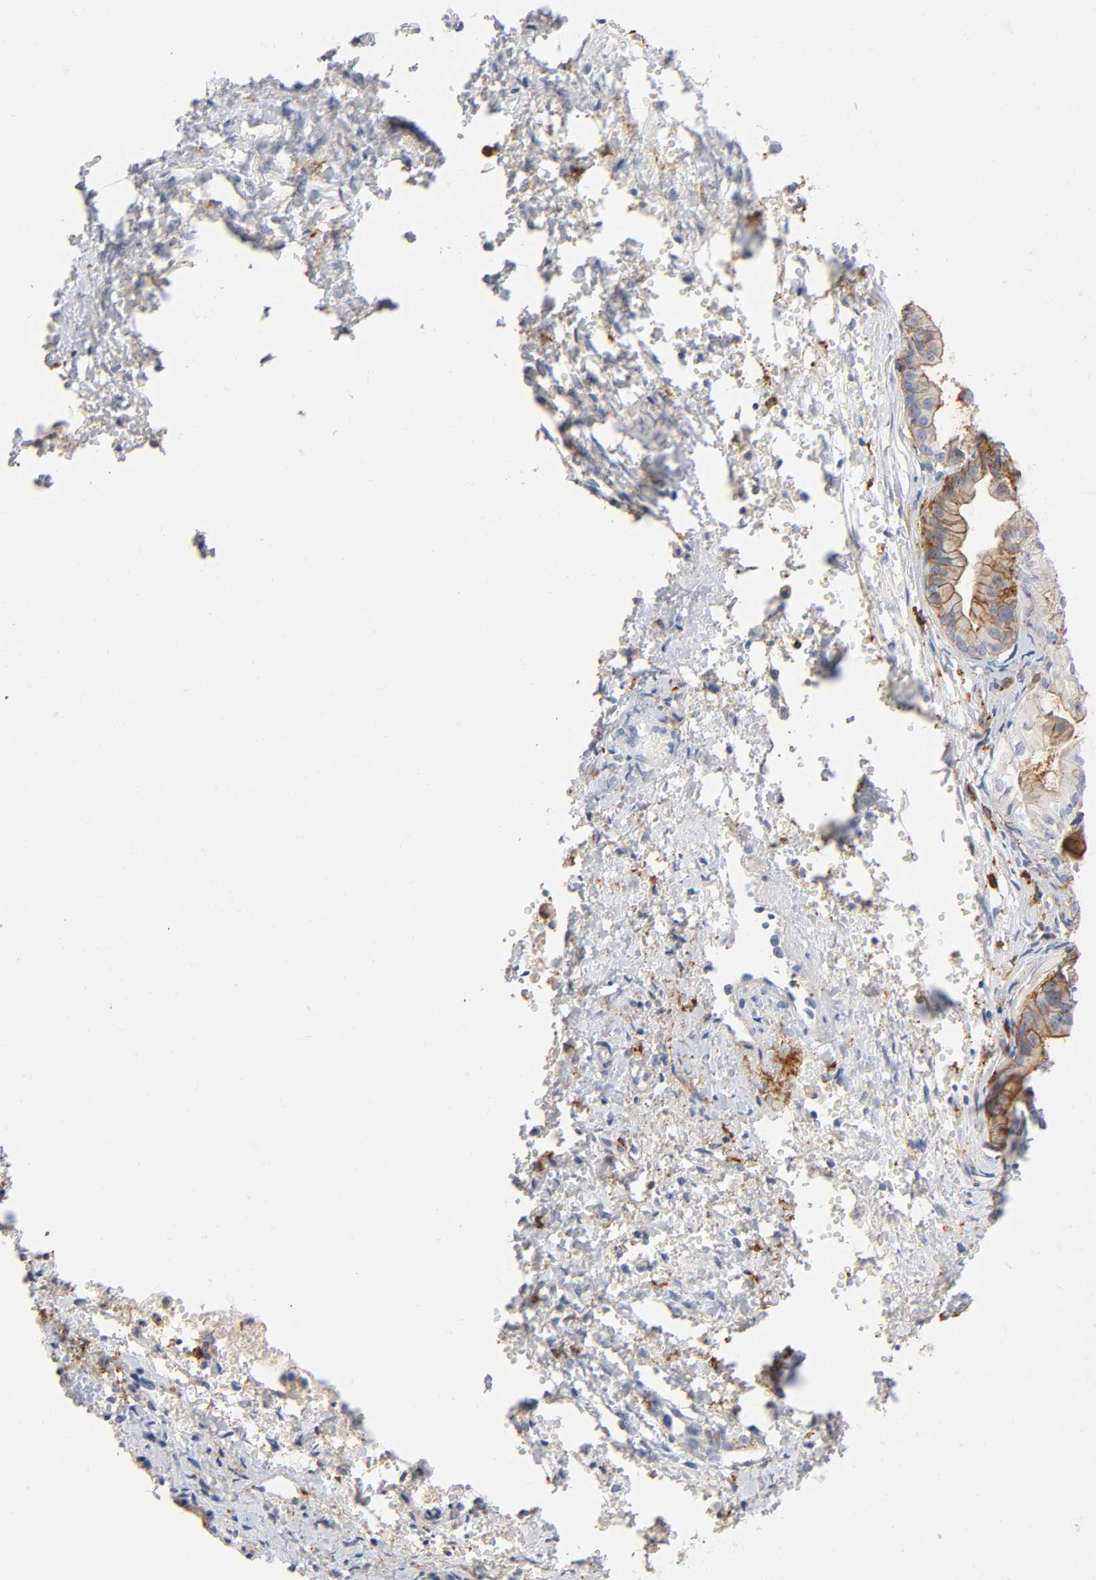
{"staining": {"intensity": "moderate", "quantity": ">75%", "location": "cytoplasmic/membranous"}, "tissue": "ovarian cancer", "cell_type": "Tumor cells", "image_type": "cancer", "snomed": [{"axis": "morphology", "description": "Cystadenocarcinoma, mucinous, NOS"}, {"axis": "topography", "description": "Ovary"}], "caption": "An image of human mucinous cystadenocarcinoma (ovarian) stained for a protein exhibits moderate cytoplasmic/membranous brown staining in tumor cells.", "gene": "LYN", "patient": {"sex": "female", "age": 36}}